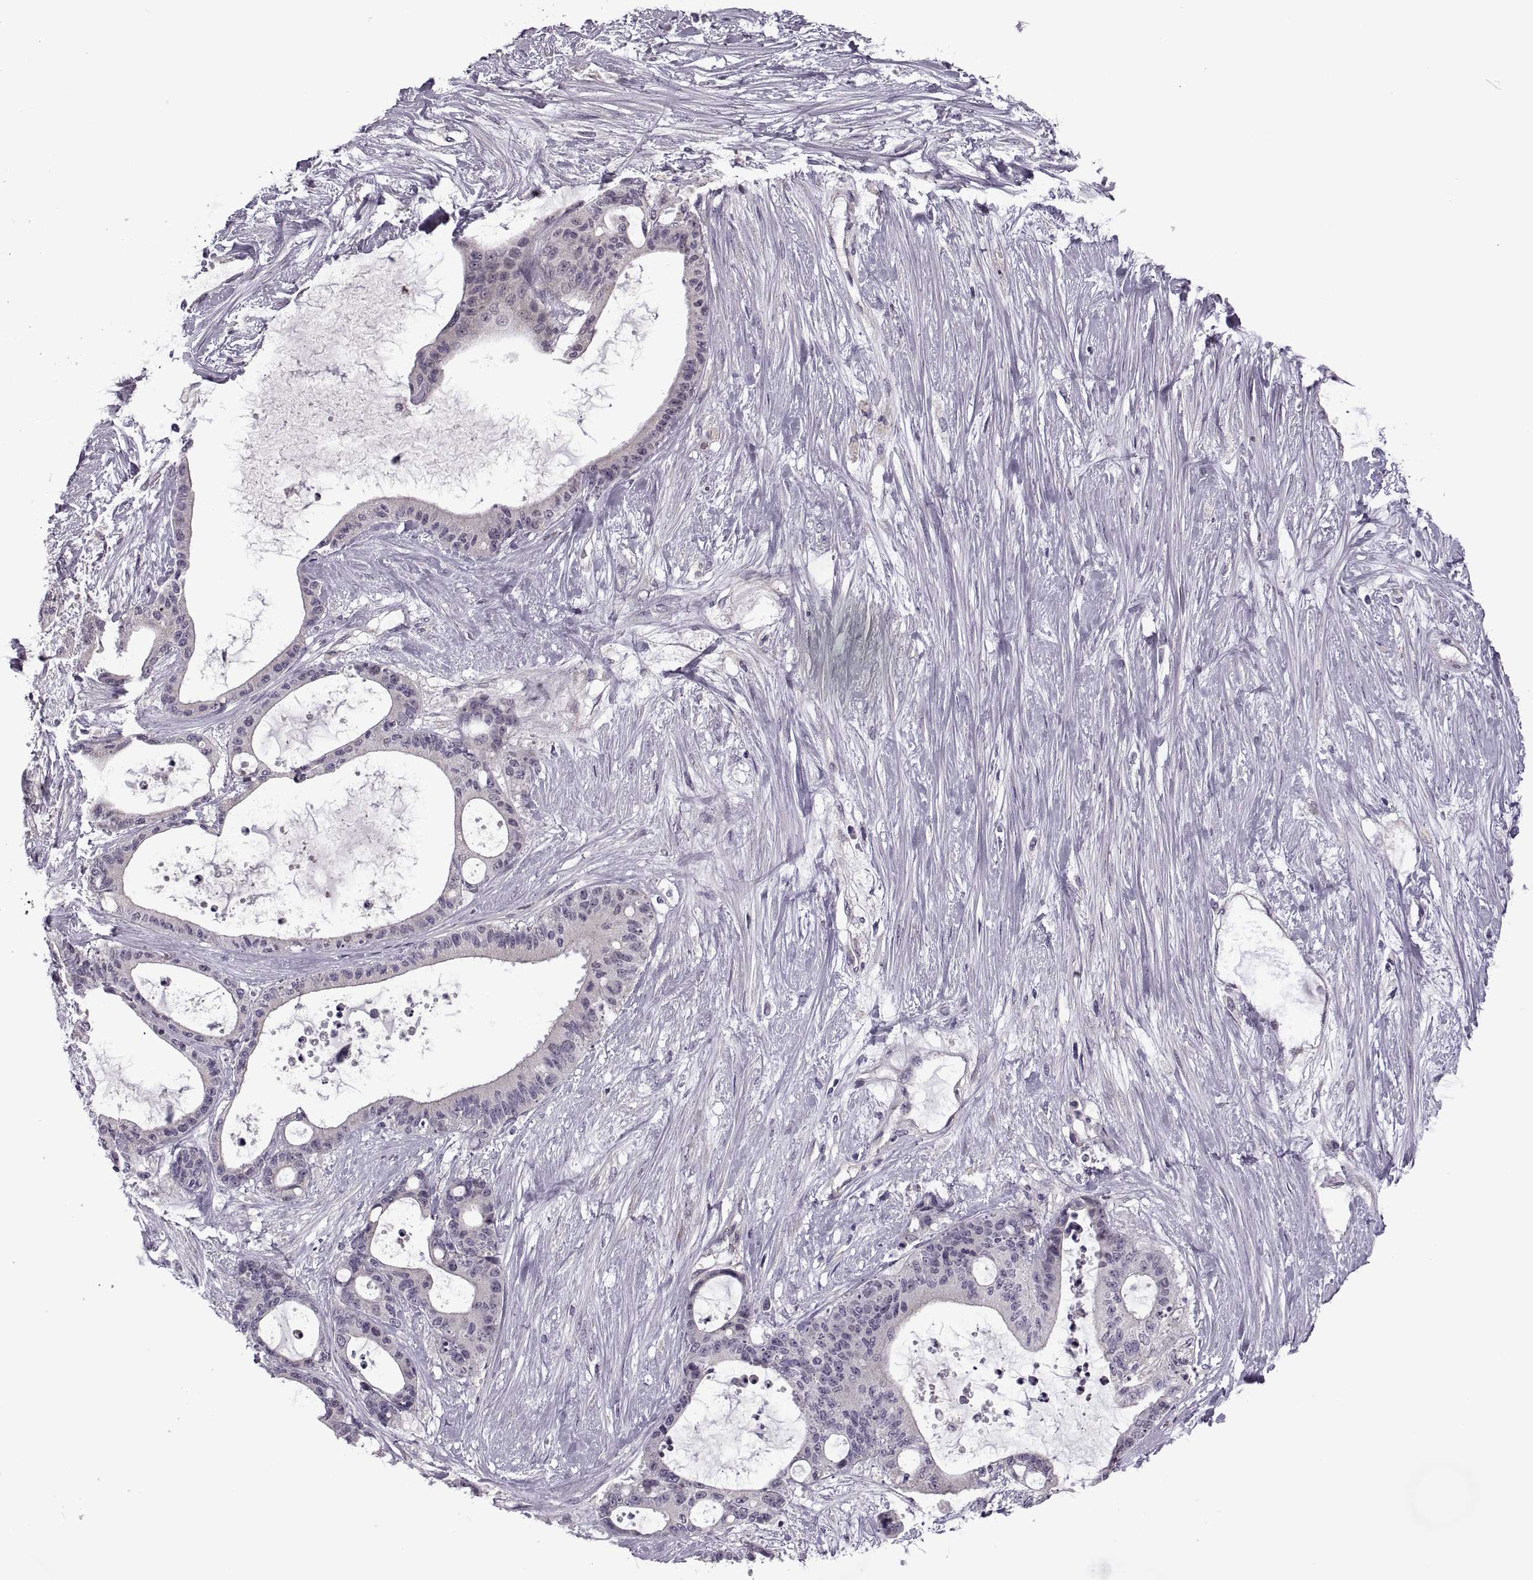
{"staining": {"intensity": "negative", "quantity": "none", "location": "none"}, "tissue": "liver cancer", "cell_type": "Tumor cells", "image_type": "cancer", "snomed": [{"axis": "morphology", "description": "Normal tissue, NOS"}, {"axis": "morphology", "description": "Cholangiocarcinoma"}, {"axis": "topography", "description": "Liver"}, {"axis": "topography", "description": "Peripheral nerve tissue"}], "caption": "Tumor cells are negative for brown protein staining in cholangiocarcinoma (liver).", "gene": "RIPK4", "patient": {"sex": "female", "age": 73}}